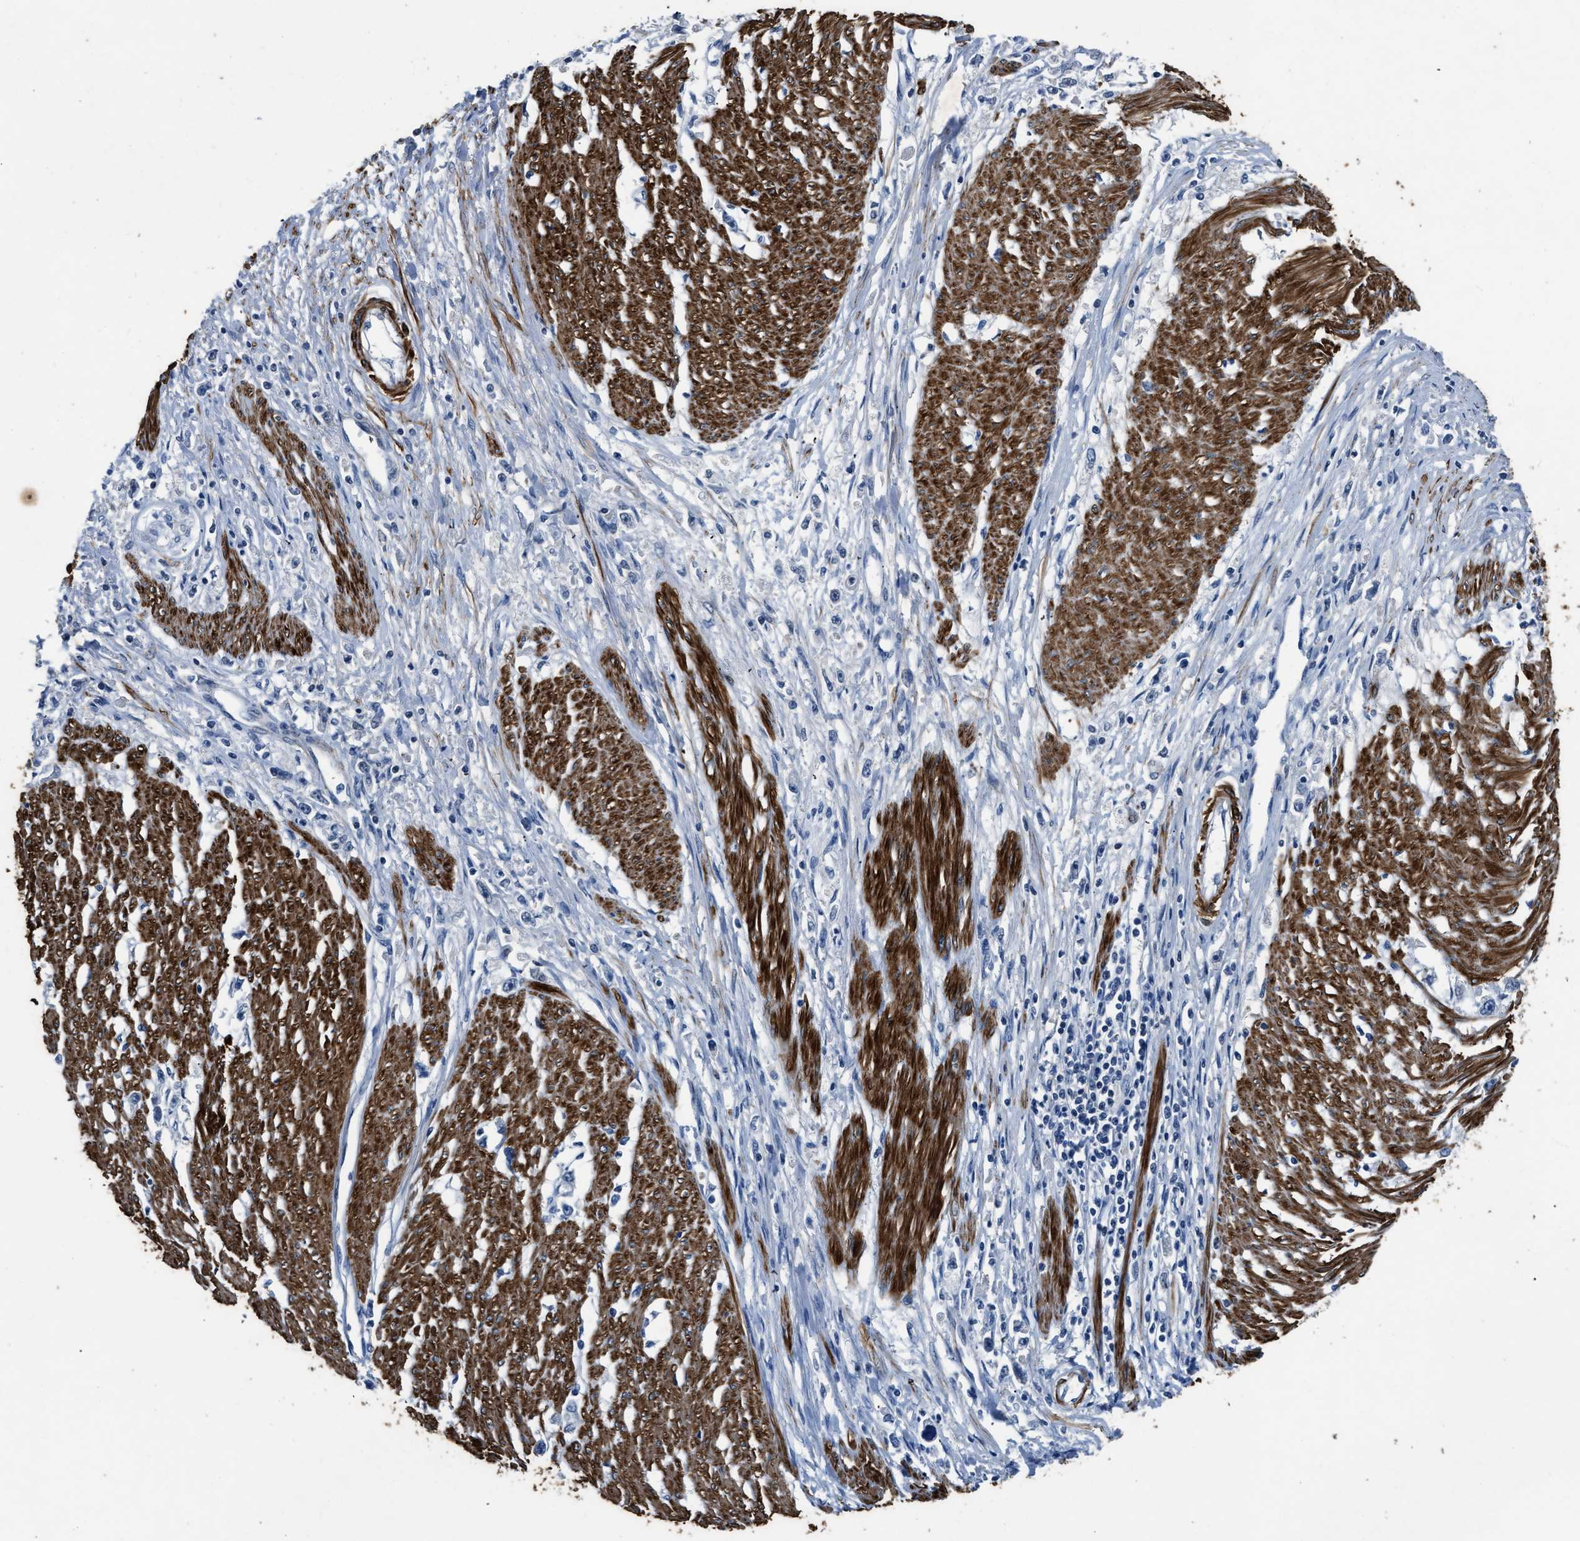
{"staining": {"intensity": "negative", "quantity": "none", "location": "none"}, "tissue": "stomach cancer", "cell_type": "Tumor cells", "image_type": "cancer", "snomed": [{"axis": "morphology", "description": "Adenocarcinoma, NOS"}, {"axis": "topography", "description": "Stomach"}], "caption": "The photomicrograph demonstrates no staining of tumor cells in stomach cancer. Brightfield microscopy of IHC stained with DAB (brown) and hematoxylin (blue), captured at high magnification.", "gene": "LANCL2", "patient": {"sex": "female", "age": 59}}